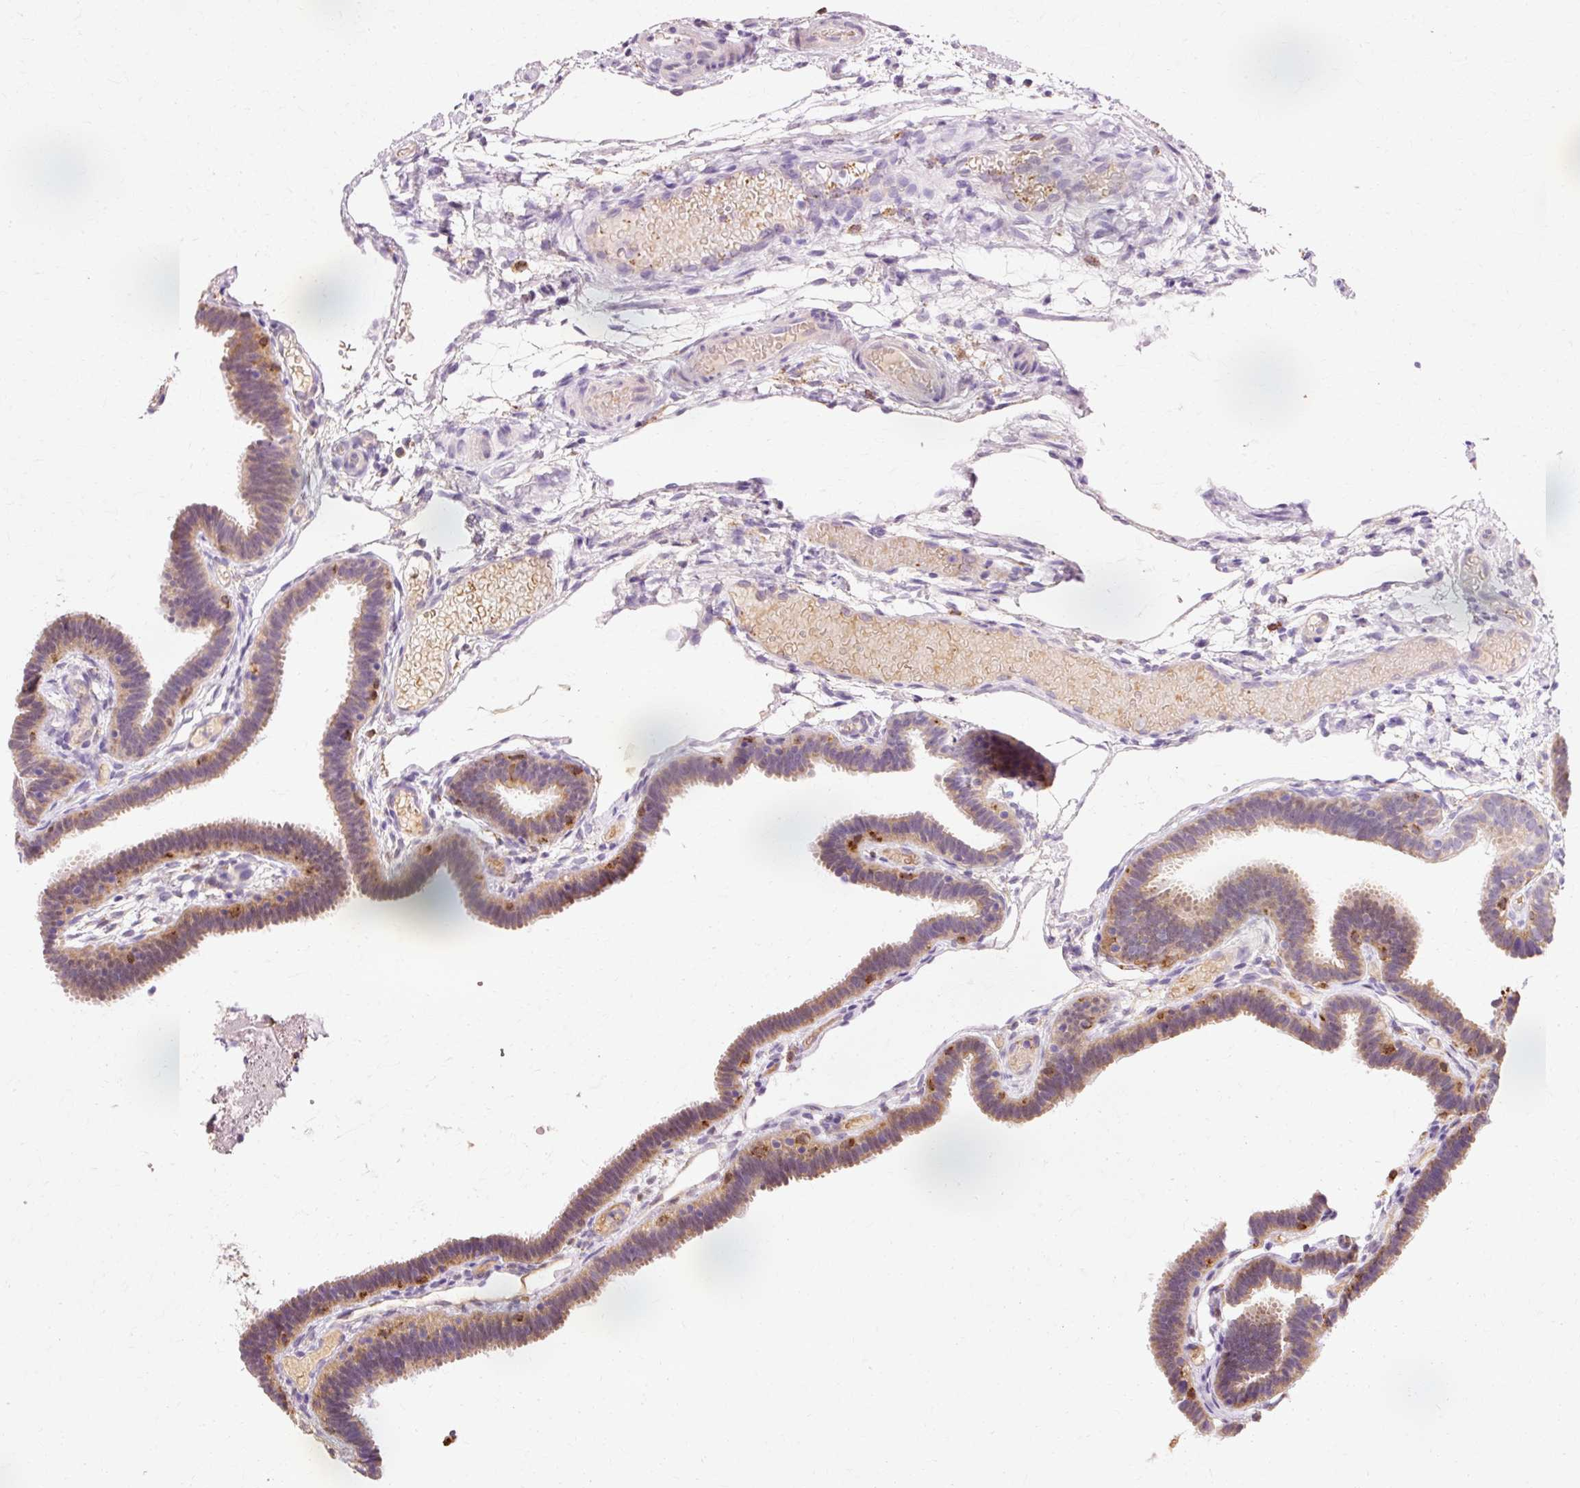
{"staining": {"intensity": "moderate", "quantity": ">75%", "location": "cytoplasmic/membranous"}, "tissue": "fallopian tube", "cell_type": "Glandular cells", "image_type": "normal", "snomed": [{"axis": "morphology", "description": "Normal tissue, NOS"}, {"axis": "topography", "description": "Fallopian tube"}], "caption": "Immunohistochemistry (IHC) staining of normal fallopian tube, which shows medium levels of moderate cytoplasmic/membranous expression in about >75% of glandular cells indicating moderate cytoplasmic/membranous protein positivity. The staining was performed using DAB (3,3'-diaminobenzidine) (brown) for protein detection and nuclei were counterstained in hematoxylin (blue).", "gene": "GPX1", "patient": {"sex": "female", "age": 37}}